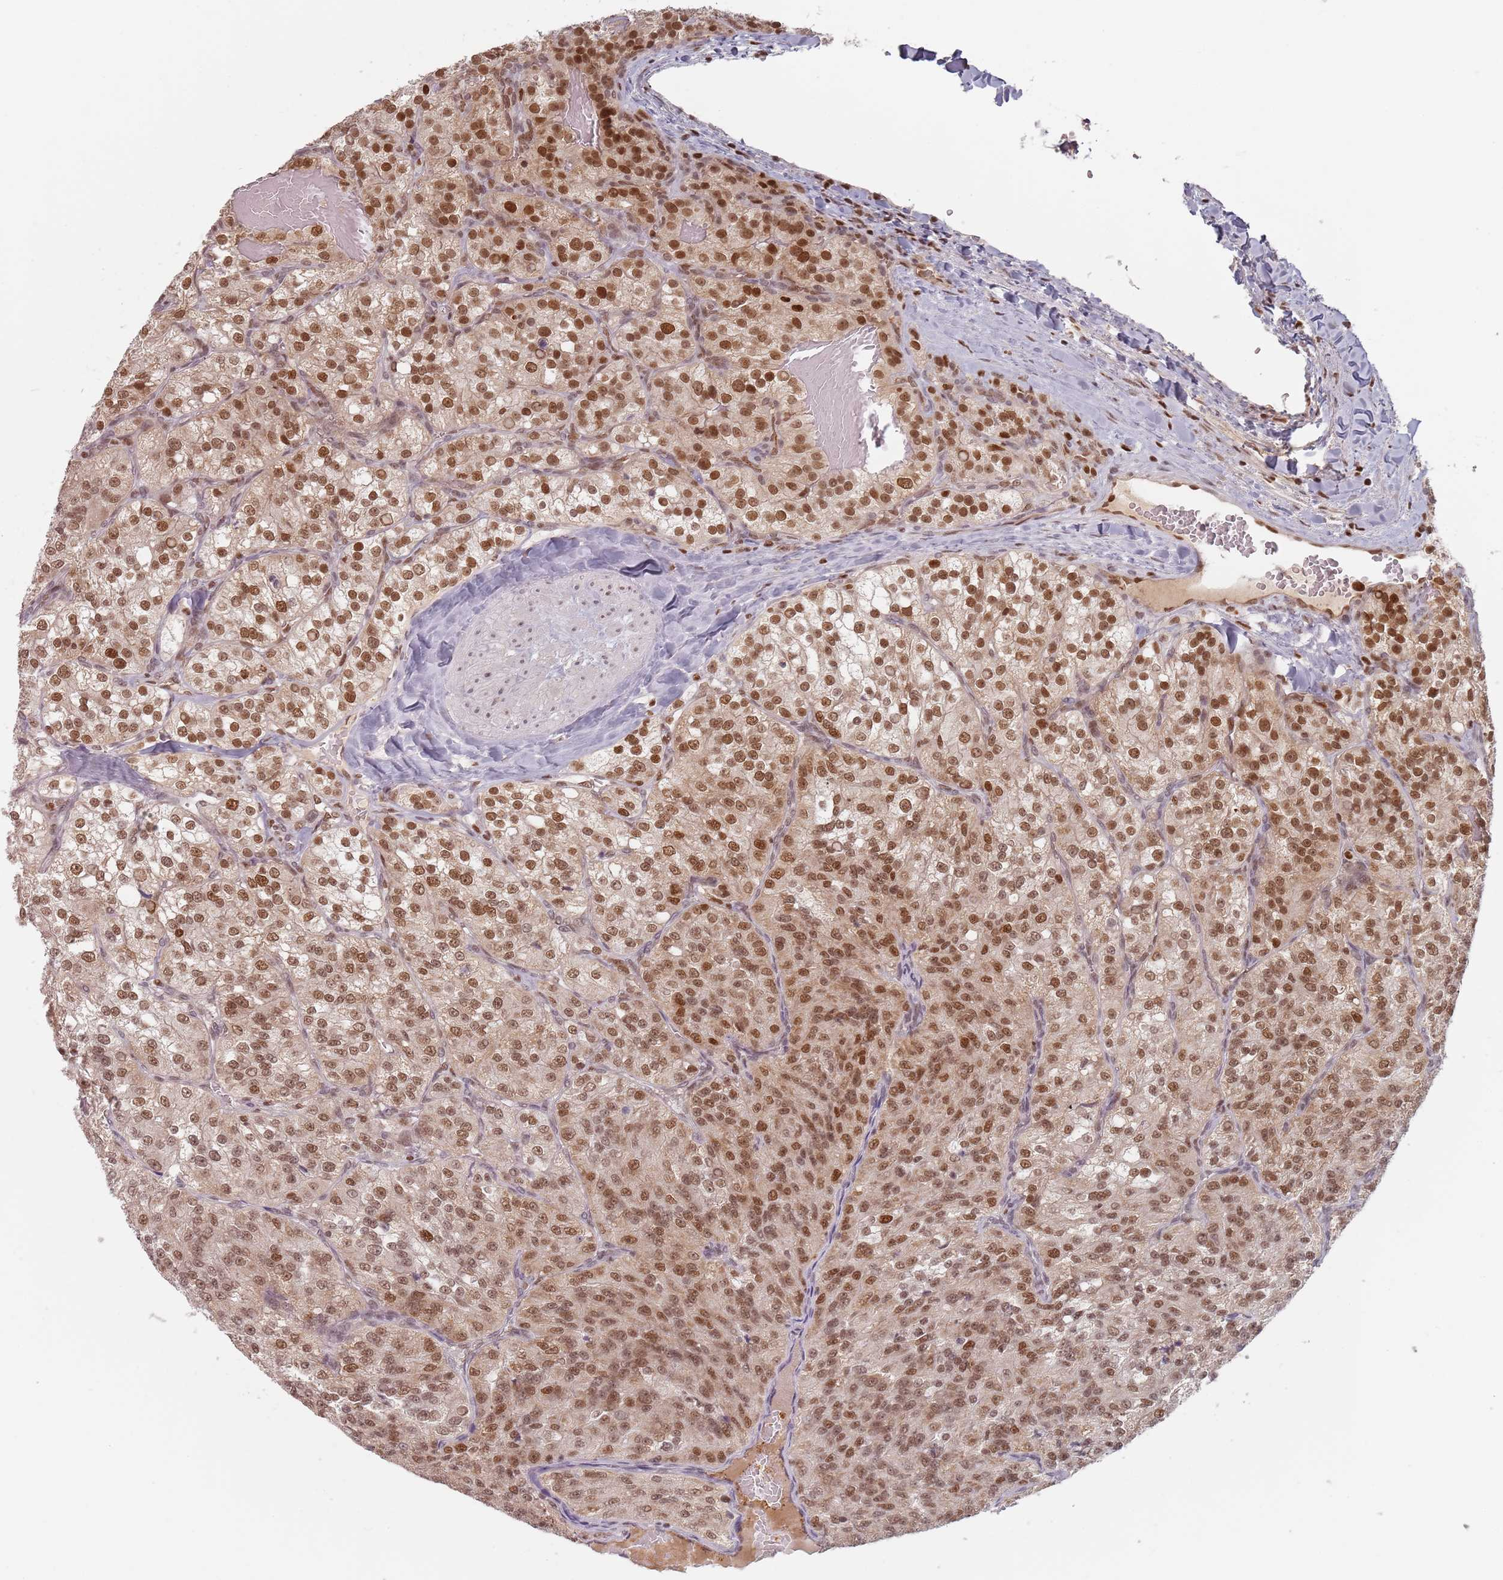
{"staining": {"intensity": "strong", "quantity": ">75%", "location": "nuclear"}, "tissue": "renal cancer", "cell_type": "Tumor cells", "image_type": "cancer", "snomed": [{"axis": "morphology", "description": "Adenocarcinoma, NOS"}, {"axis": "topography", "description": "Kidney"}], "caption": "Tumor cells display high levels of strong nuclear positivity in about >75% of cells in renal cancer. The staining was performed using DAB (3,3'-diaminobenzidine) to visualize the protein expression in brown, while the nuclei were stained in blue with hematoxylin (Magnification: 20x).", "gene": "NUP50", "patient": {"sex": "female", "age": 63}}